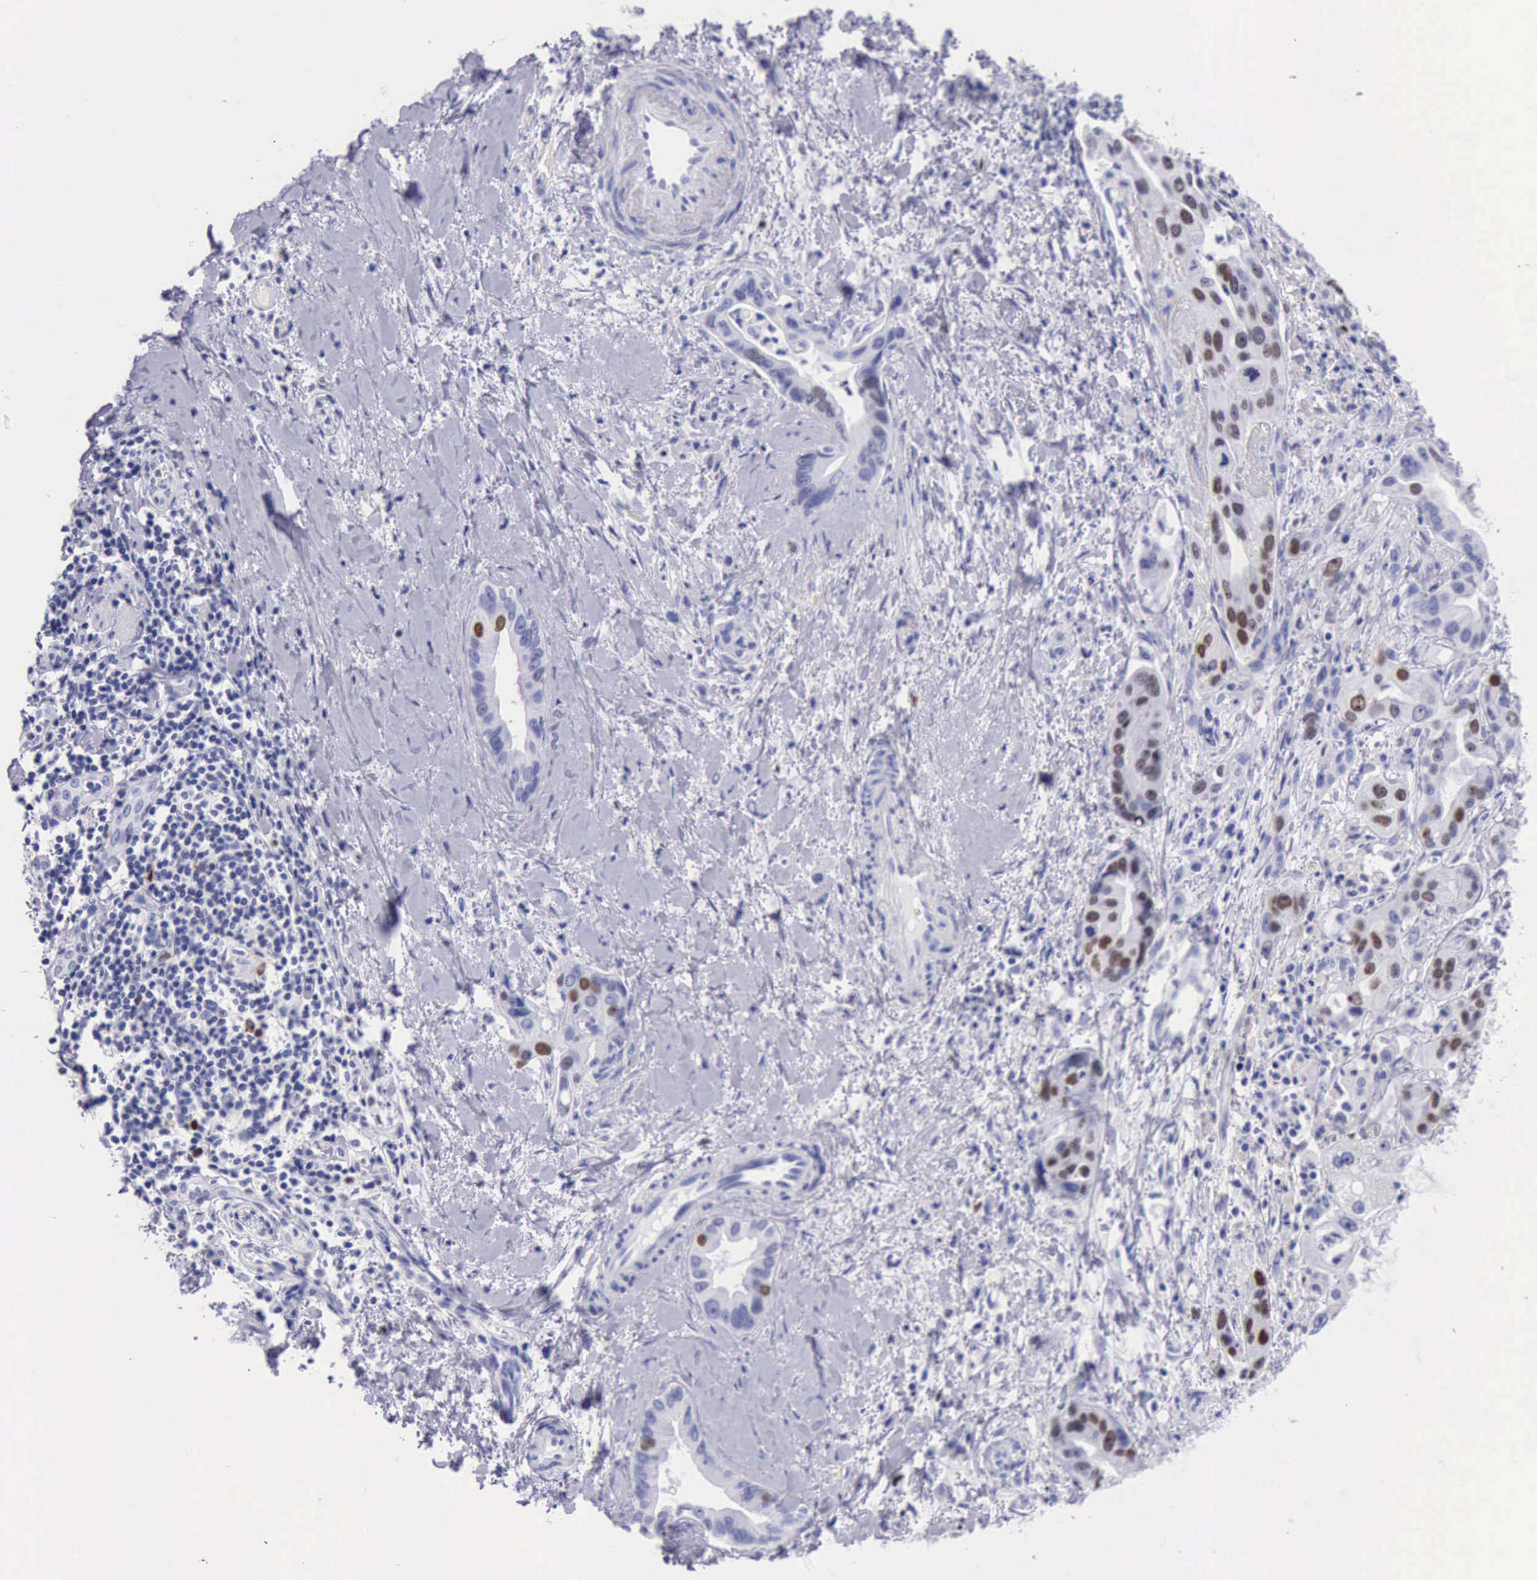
{"staining": {"intensity": "strong", "quantity": ">75%", "location": "nuclear"}, "tissue": "liver cancer", "cell_type": "Tumor cells", "image_type": "cancer", "snomed": [{"axis": "morphology", "description": "Cholangiocarcinoma"}, {"axis": "topography", "description": "Liver"}], "caption": "IHC staining of liver cancer, which shows high levels of strong nuclear positivity in approximately >75% of tumor cells indicating strong nuclear protein positivity. The staining was performed using DAB (brown) for protein detection and nuclei were counterstained in hematoxylin (blue).", "gene": "MCM2", "patient": {"sex": "female", "age": 65}}